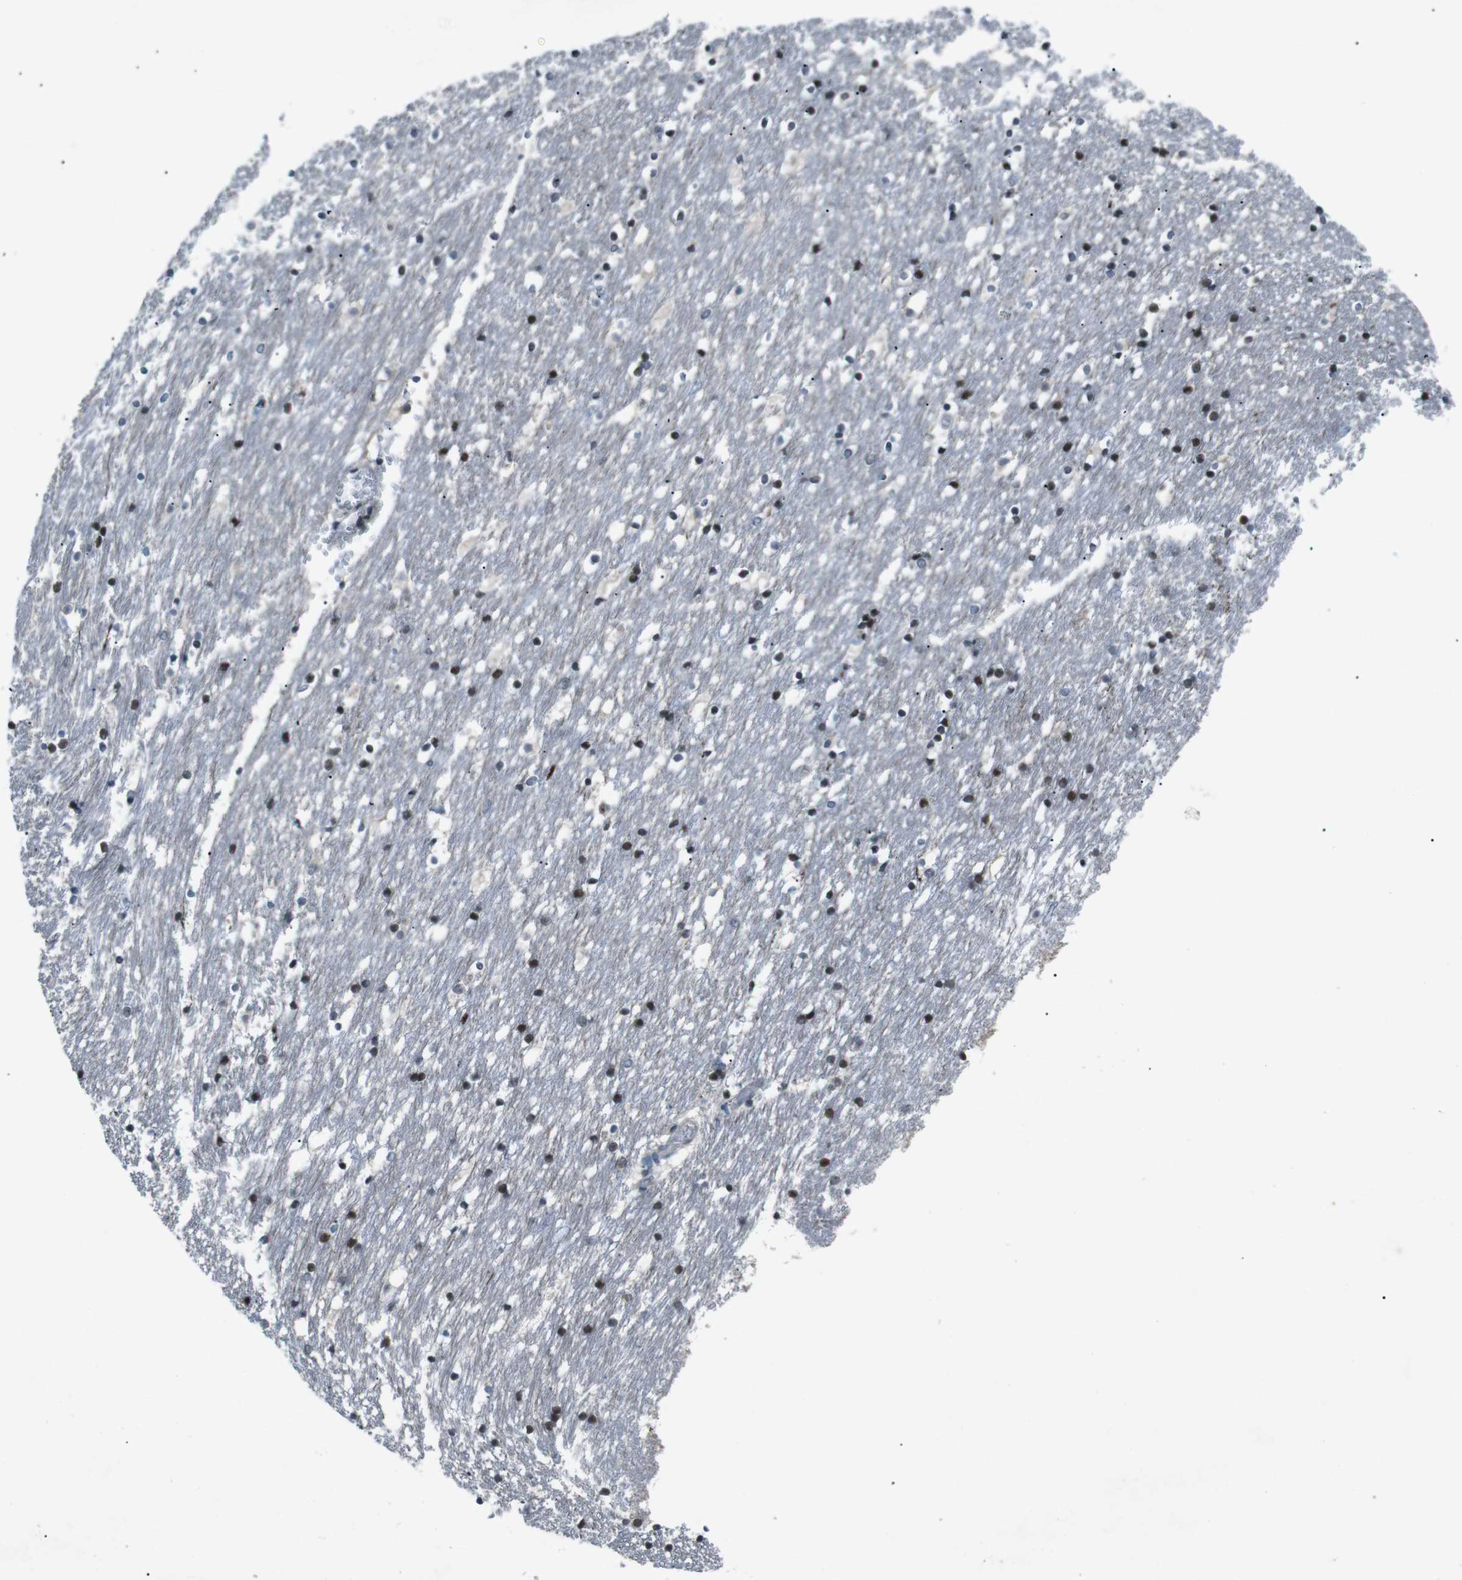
{"staining": {"intensity": "strong", "quantity": "25%-75%", "location": "nuclear"}, "tissue": "caudate", "cell_type": "Glial cells", "image_type": "normal", "snomed": [{"axis": "morphology", "description": "Normal tissue, NOS"}, {"axis": "topography", "description": "Lateral ventricle wall"}], "caption": "Immunohistochemistry (IHC) (DAB) staining of normal caudate shows strong nuclear protein staining in about 25%-75% of glial cells.", "gene": "UGT1A6", "patient": {"sex": "male", "age": 45}}